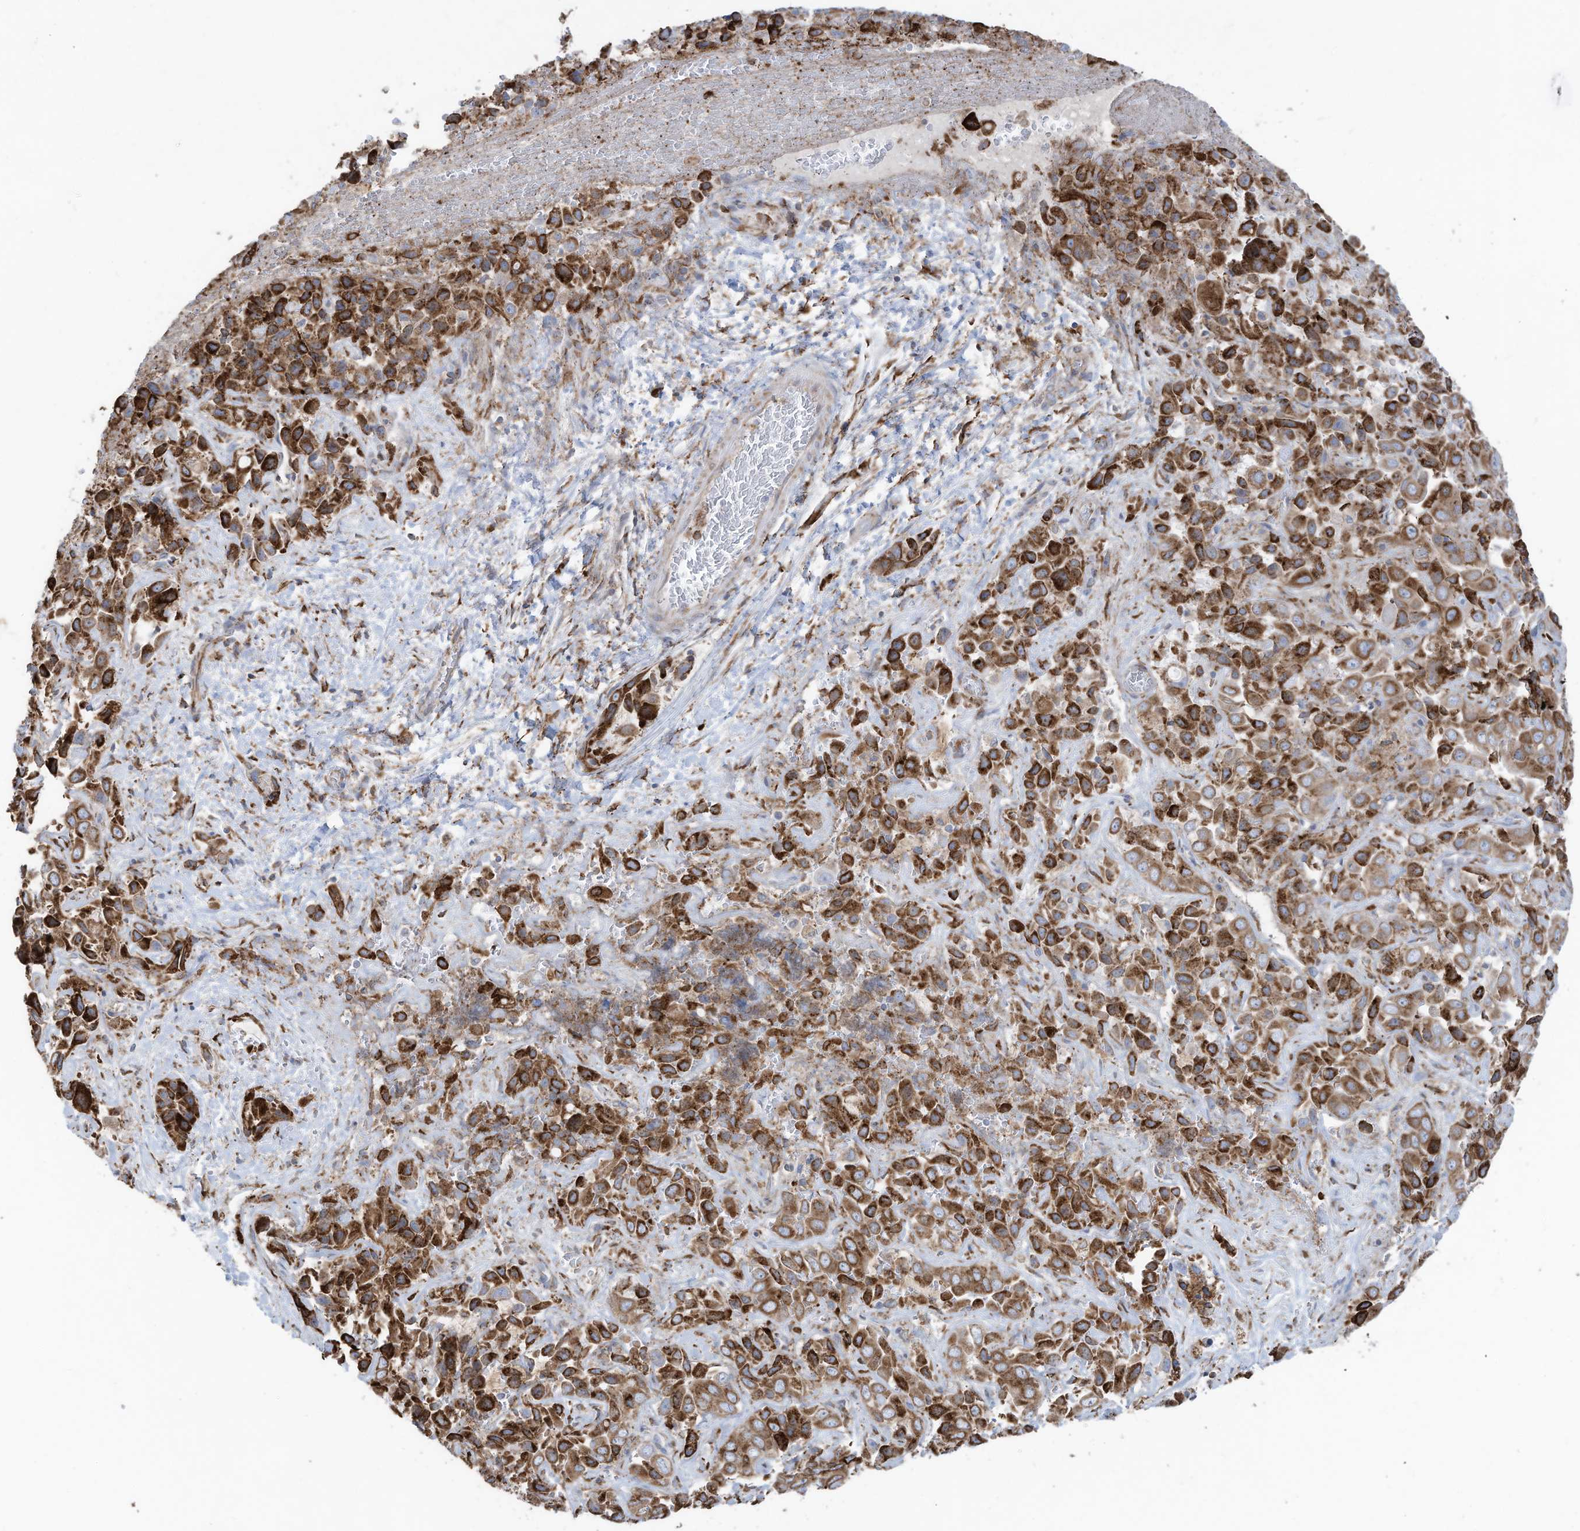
{"staining": {"intensity": "strong", "quantity": ">75%", "location": "cytoplasmic/membranous"}, "tissue": "liver cancer", "cell_type": "Tumor cells", "image_type": "cancer", "snomed": [{"axis": "morphology", "description": "Cholangiocarcinoma"}, {"axis": "topography", "description": "Liver"}], "caption": "Human cholangiocarcinoma (liver) stained for a protein (brown) reveals strong cytoplasmic/membranous positive expression in approximately >75% of tumor cells.", "gene": "ZNF354C", "patient": {"sex": "female", "age": 52}}